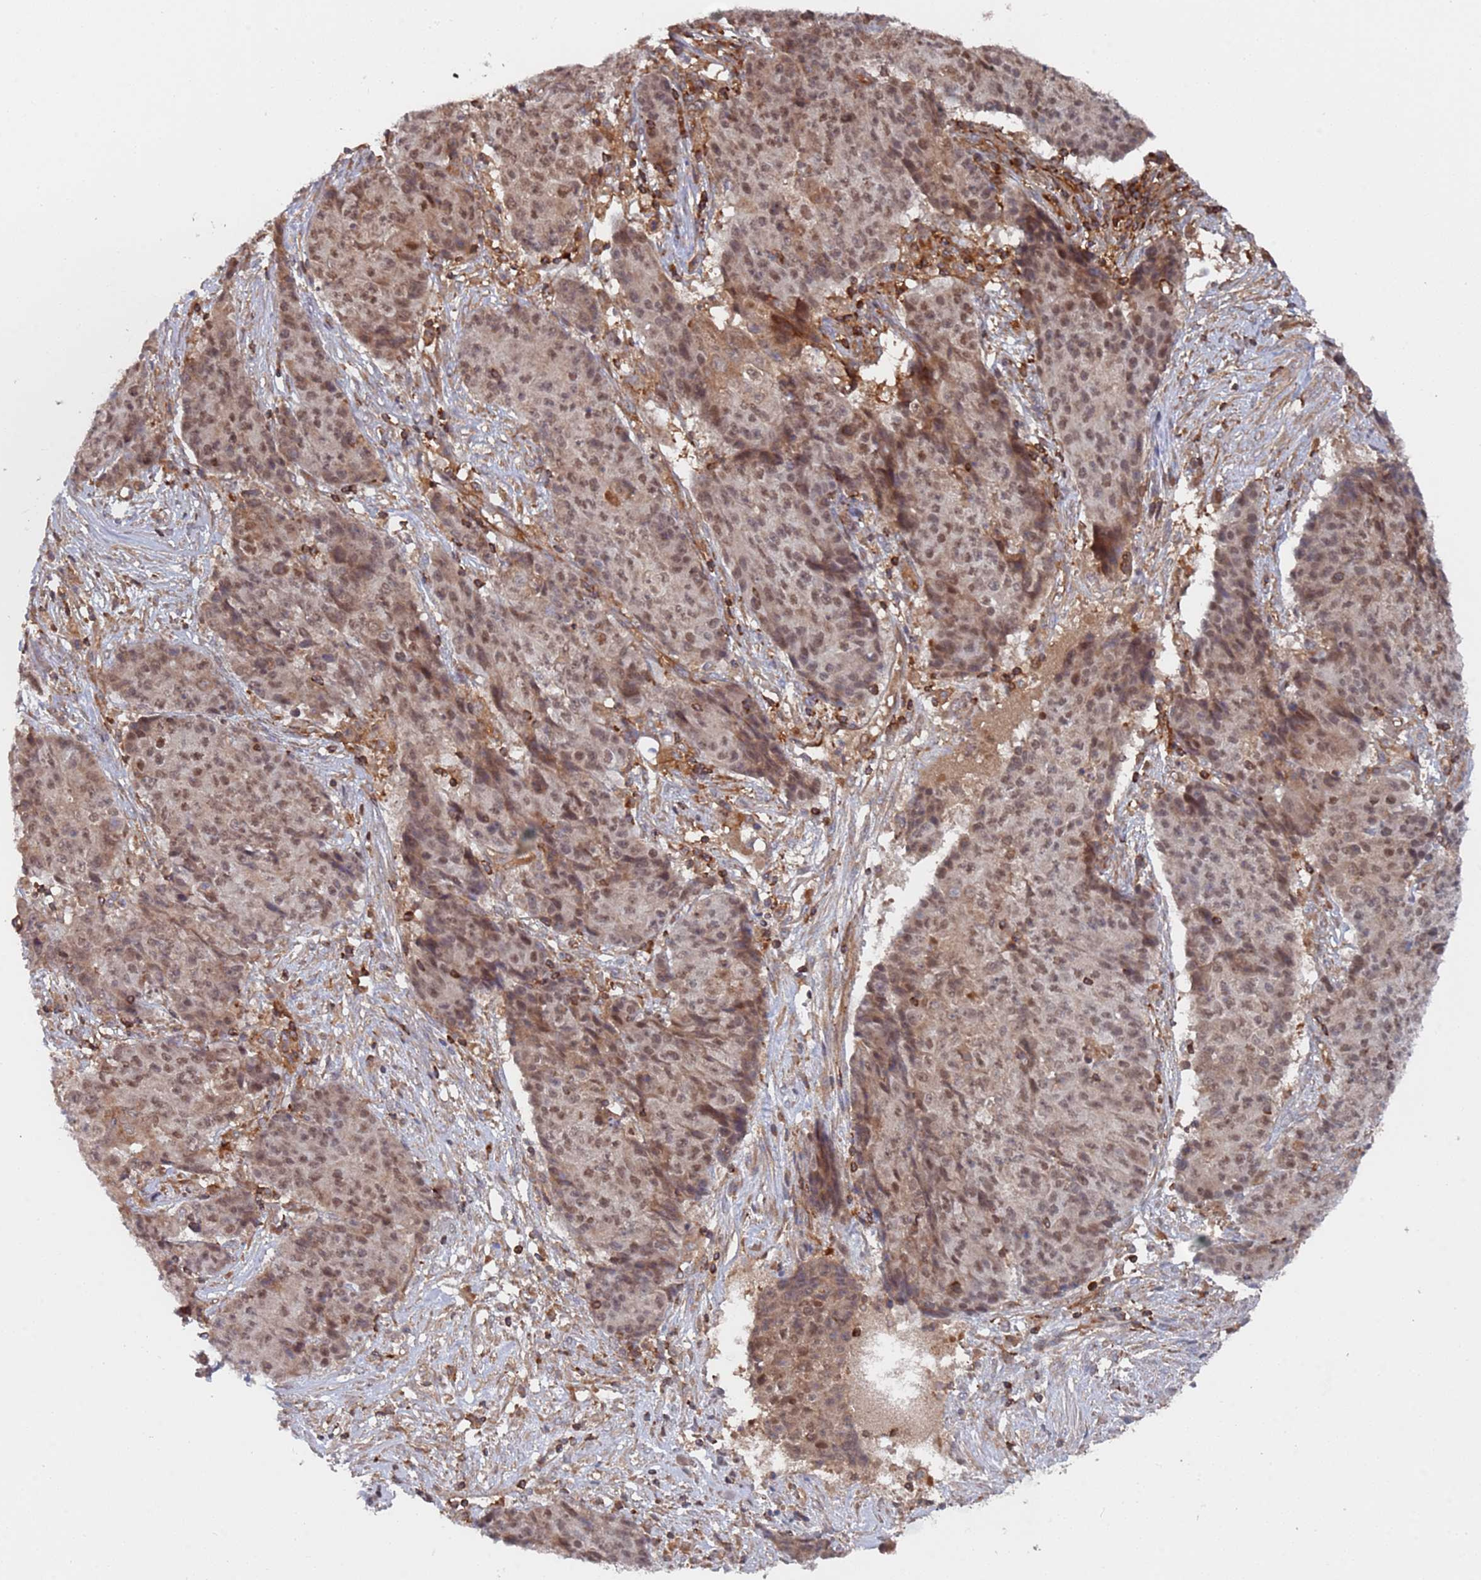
{"staining": {"intensity": "moderate", "quantity": ">75%", "location": "nuclear"}, "tissue": "ovarian cancer", "cell_type": "Tumor cells", "image_type": "cancer", "snomed": [{"axis": "morphology", "description": "Carcinoma, endometroid"}, {"axis": "topography", "description": "Ovary"}], "caption": "A high-resolution photomicrograph shows IHC staining of ovarian cancer, which shows moderate nuclear positivity in approximately >75% of tumor cells. The staining was performed using DAB (3,3'-diaminobenzidine), with brown indicating positive protein expression. Nuclei are stained blue with hematoxylin.", "gene": "DDX60", "patient": {"sex": "female", "age": 42}}